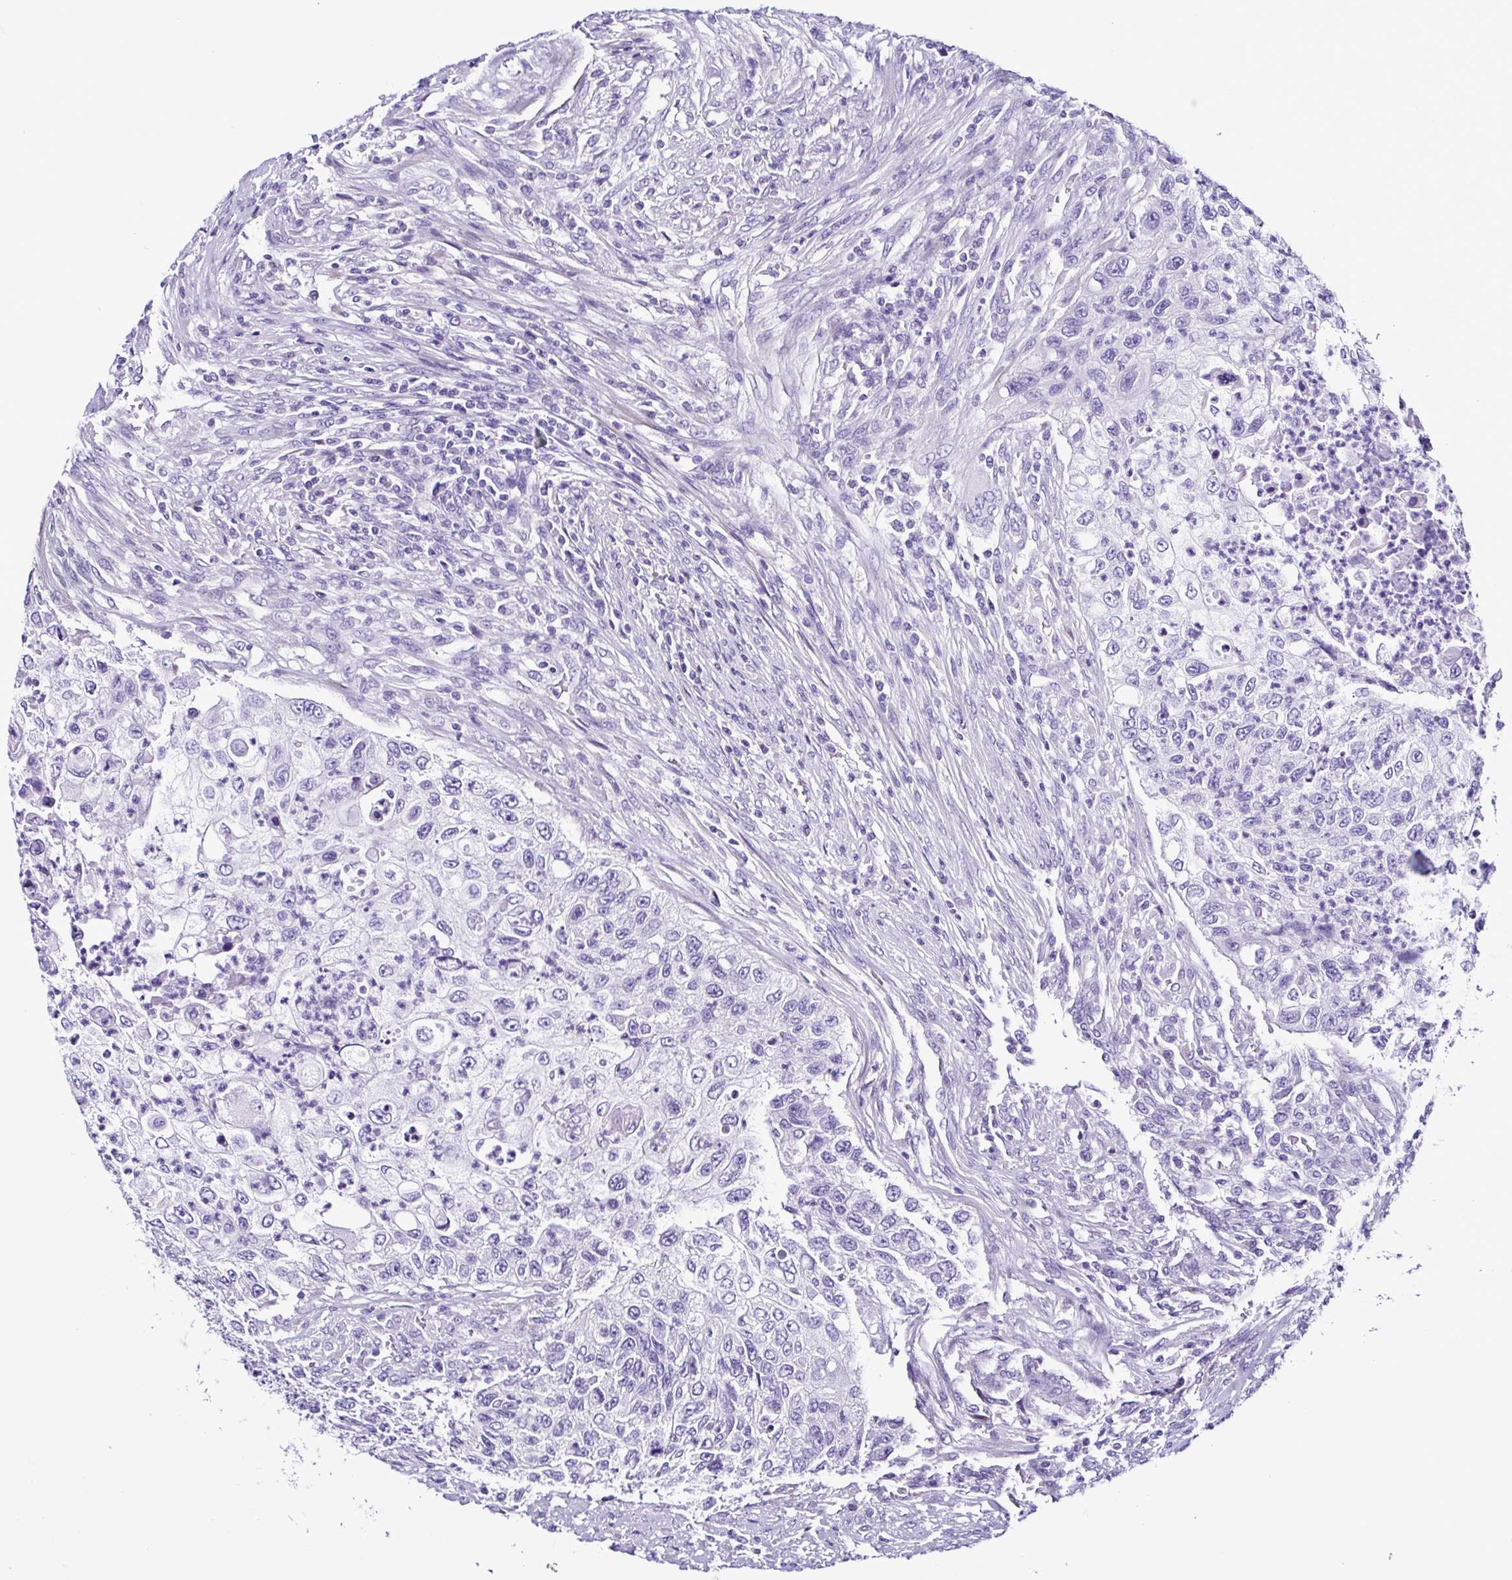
{"staining": {"intensity": "negative", "quantity": "none", "location": "none"}, "tissue": "urothelial cancer", "cell_type": "Tumor cells", "image_type": "cancer", "snomed": [{"axis": "morphology", "description": "Urothelial carcinoma, High grade"}, {"axis": "topography", "description": "Urinary bladder"}], "caption": "This is a micrograph of immunohistochemistry staining of urothelial cancer, which shows no positivity in tumor cells.", "gene": "SRL", "patient": {"sex": "female", "age": 60}}